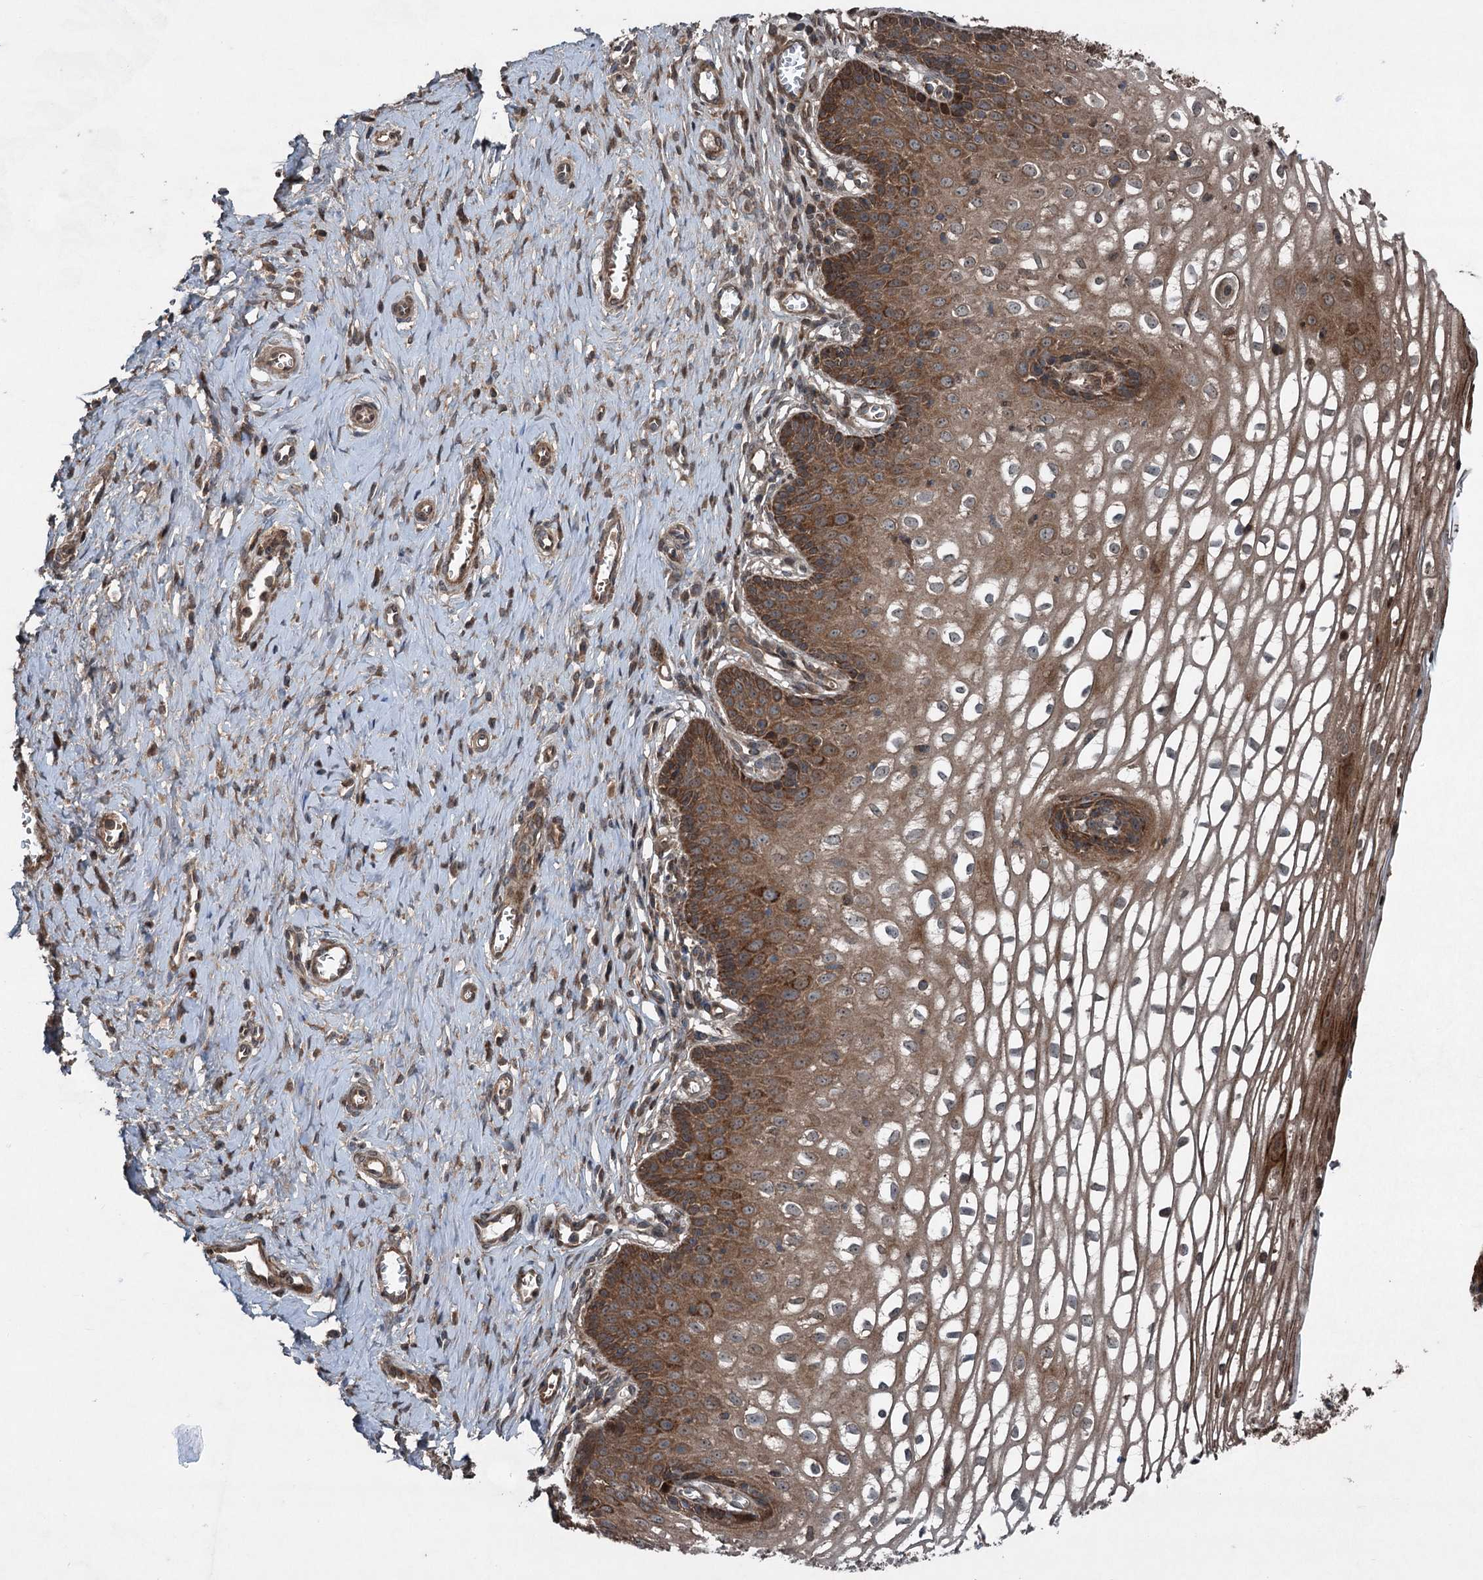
{"staining": {"intensity": "moderate", "quantity": ">75%", "location": "cytoplasmic/membranous"}, "tissue": "cervix", "cell_type": "Glandular cells", "image_type": "normal", "snomed": [{"axis": "morphology", "description": "Normal tissue, NOS"}, {"axis": "morphology", "description": "Adenocarcinoma, NOS"}, {"axis": "topography", "description": "Cervix"}], "caption": "Cervix was stained to show a protein in brown. There is medium levels of moderate cytoplasmic/membranous staining in approximately >75% of glandular cells. (DAB IHC with brightfield microscopy, high magnification).", "gene": "ALAS1", "patient": {"sex": "female", "age": 29}}